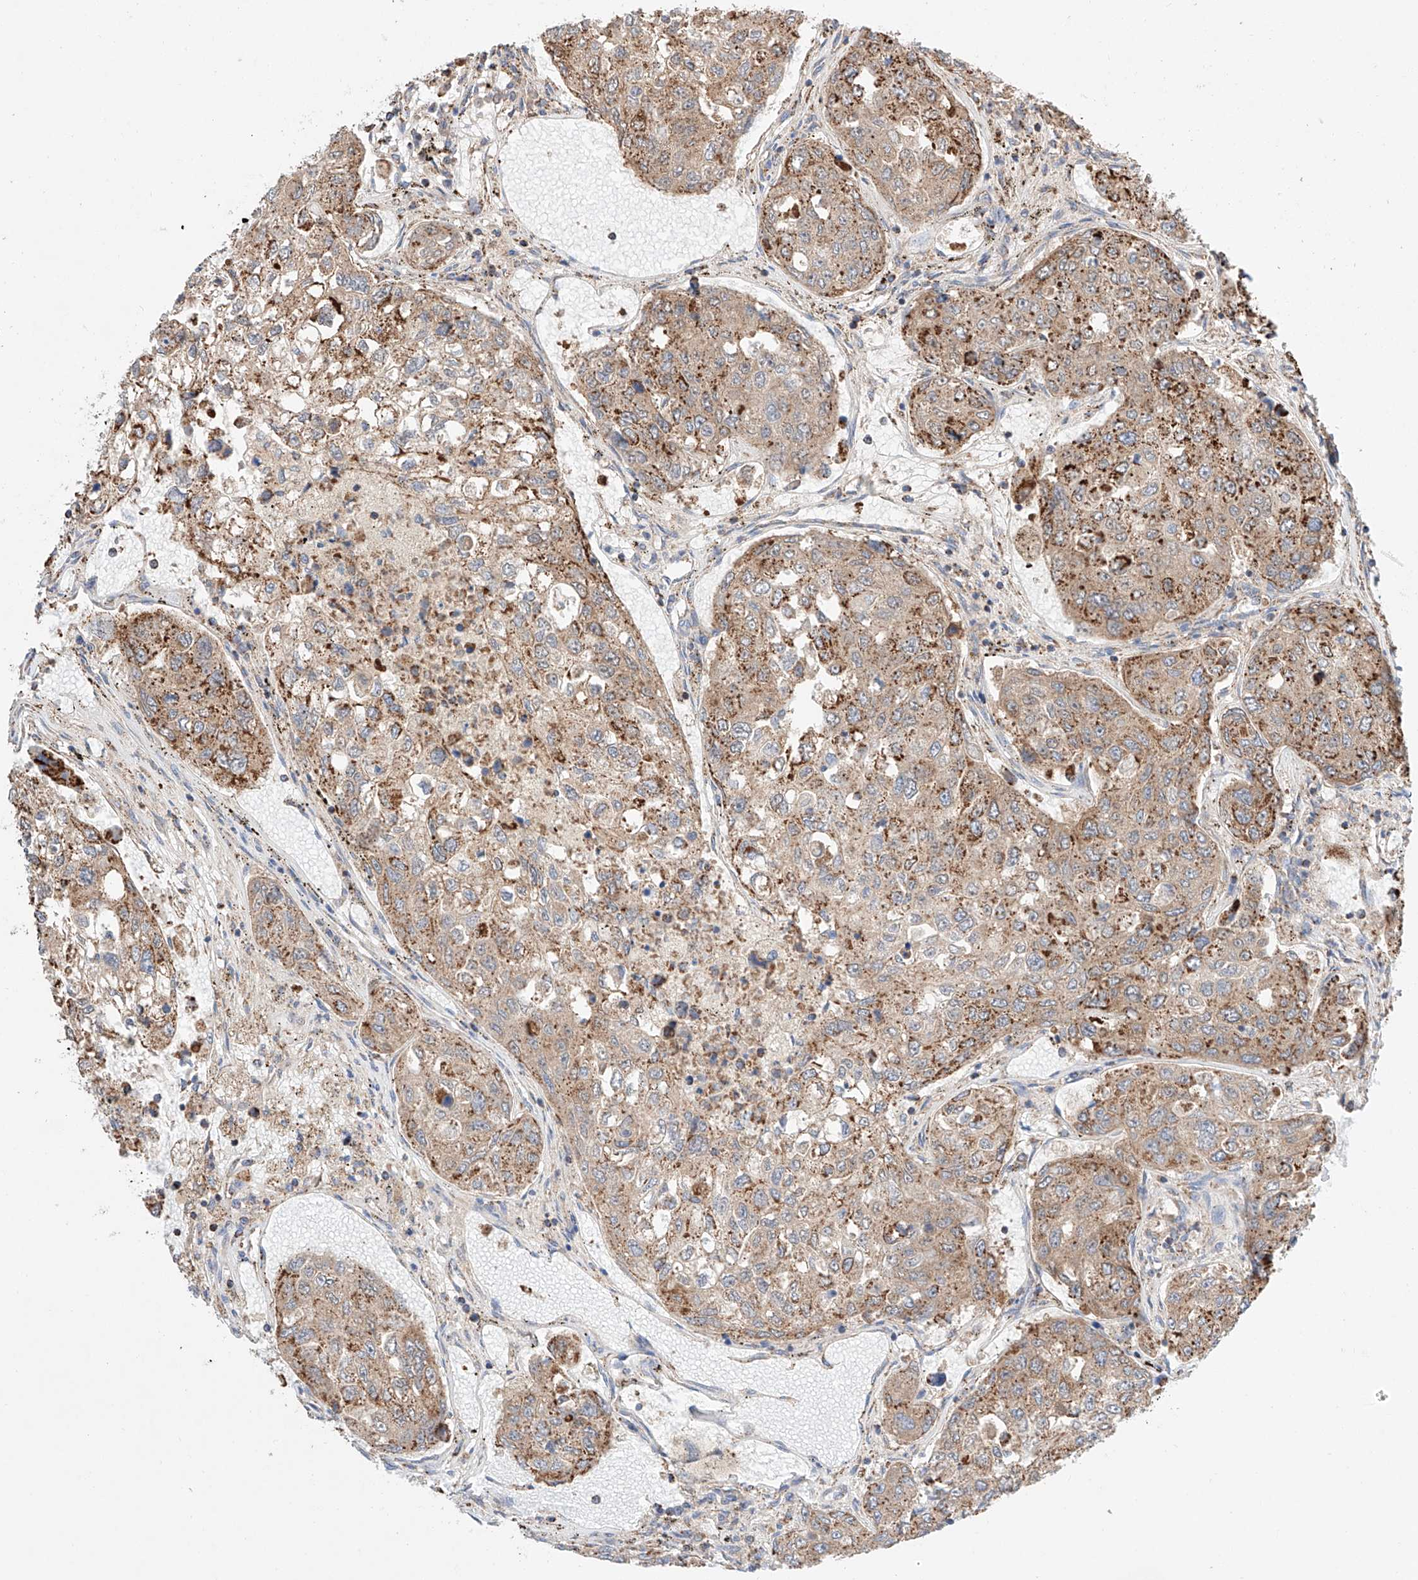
{"staining": {"intensity": "moderate", "quantity": ">75%", "location": "cytoplasmic/membranous"}, "tissue": "urothelial cancer", "cell_type": "Tumor cells", "image_type": "cancer", "snomed": [{"axis": "morphology", "description": "Urothelial carcinoma, High grade"}, {"axis": "topography", "description": "Lymph node"}, {"axis": "topography", "description": "Urinary bladder"}], "caption": "IHC of urothelial cancer exhibits medium levels of moderate cytoplasmic/membranous staining in about >75% of tumor cells.", "gene": "KTI12", "patient": {"sex": "male", "age": 51}}